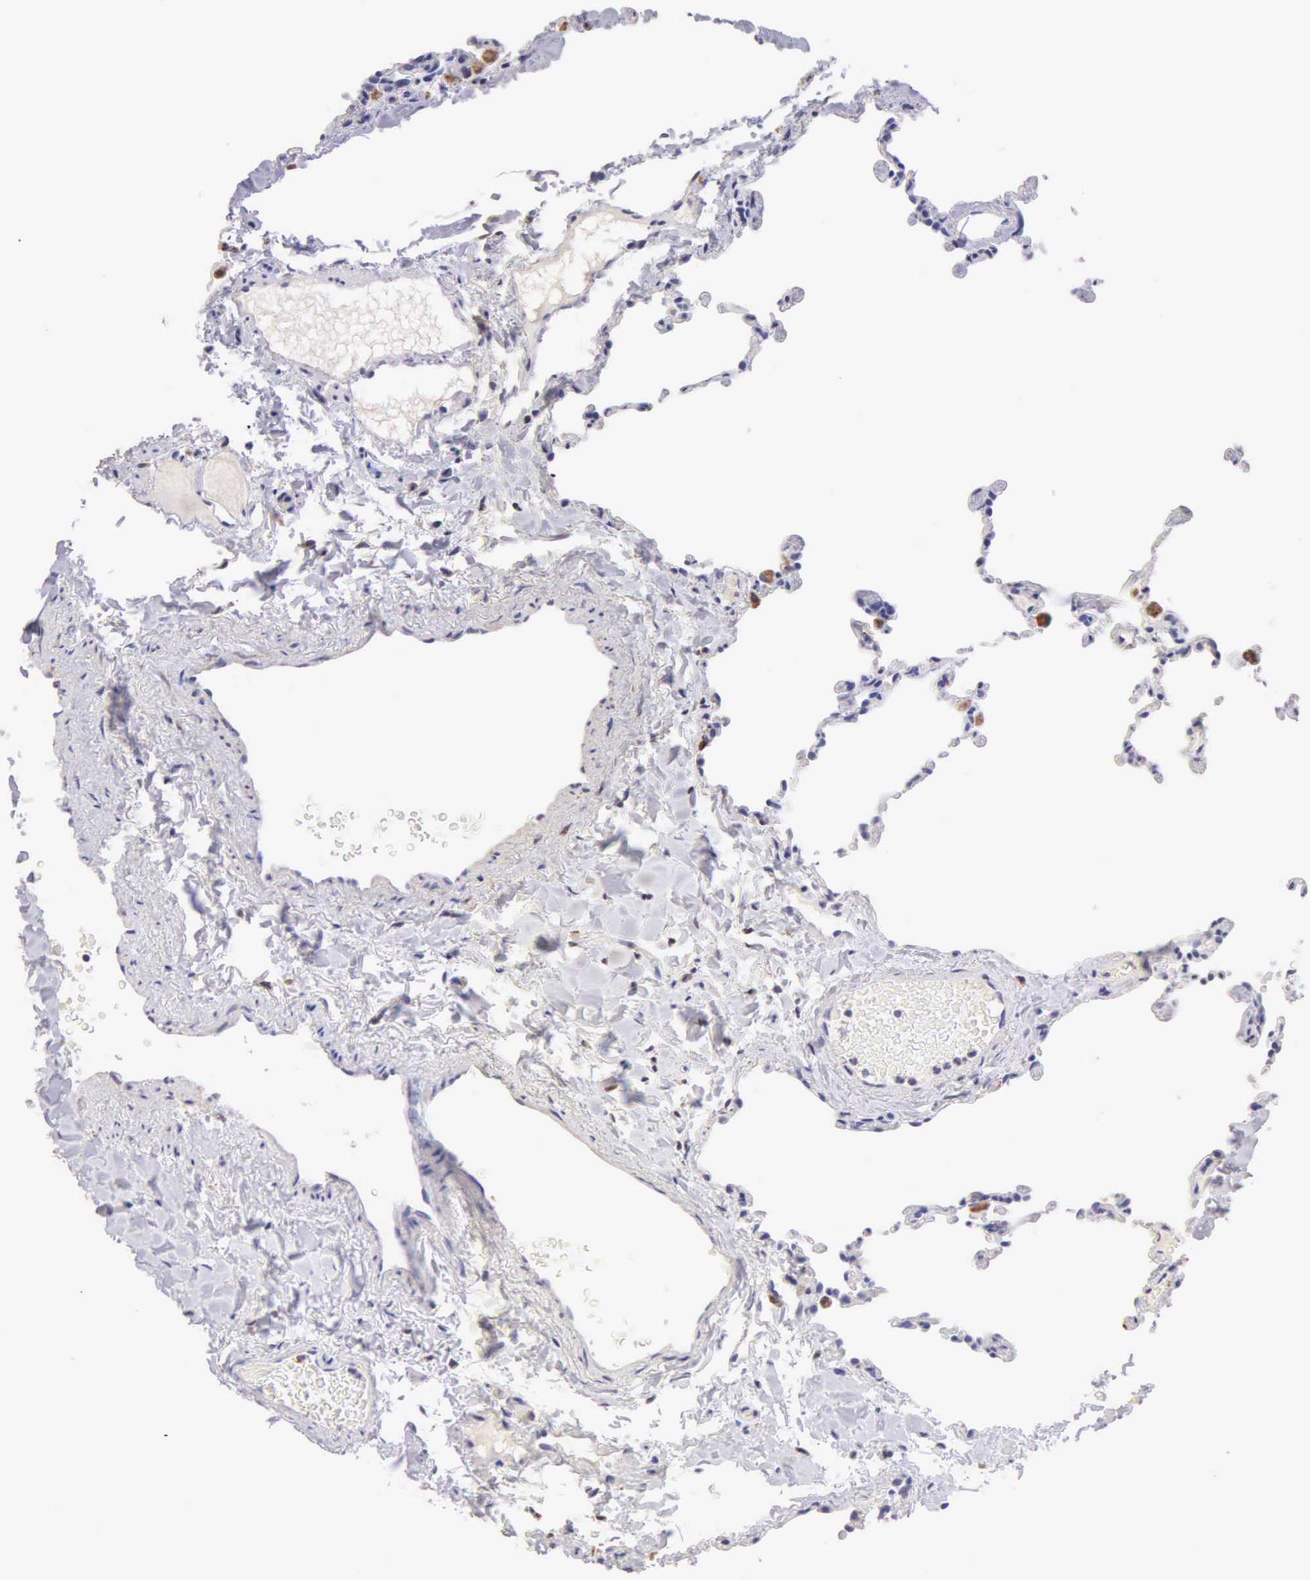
{"staining": {"intensity": "negative", "quantity": "none", "location": "none"}, "tissue": "lung", "cell_type": "Alveolar cells", "image_type": "normal", "snomed": [{"axis": "morphology", "description": "Normal tissue, NOS"}, {"axis": "topography", "description": "Lung"}], "caption": "The image reveals no significant staining in alveolar cells of lung.", "gene": "ESR1", "patient": {"sex": "female", "age": 61}}